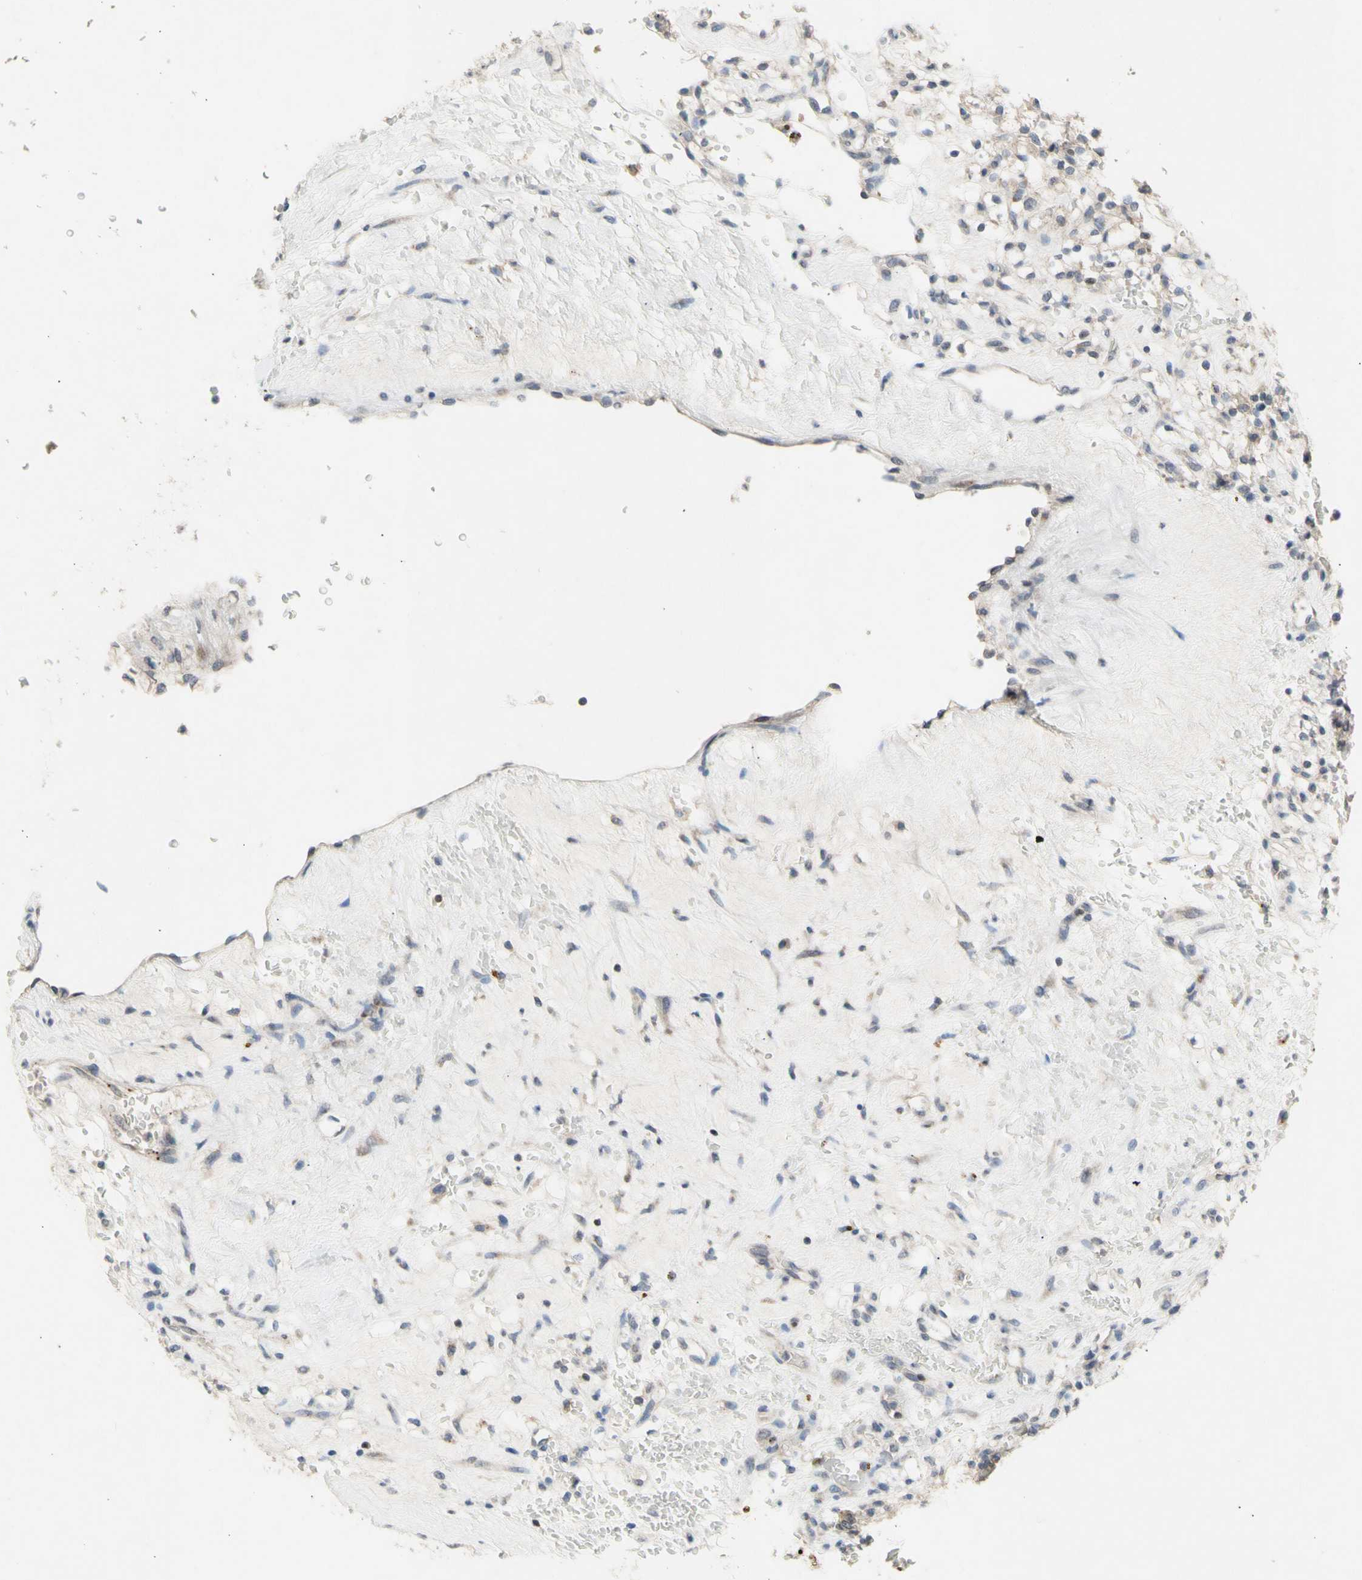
{"staining": {"intensity": "negative", "quantity": "none", "location": "none"}, "tissue": "renal cancer", "cell_type": "Tumor cells", "image_type": "cancer", "snomed": [{"axis": "morphology", "description": "Normal tissue, NOS"}, {"axis": "morphology", "description": "Adenocarcinoma, NOS"}, {"axis": "topography", "description": "Kidney"}], "caption": "The histopathology image shows no significant expression in tumor cells of renal adenocarcinoma.", "gene": "NLRP1", "patient": {"sex": "female", "age": 72}}